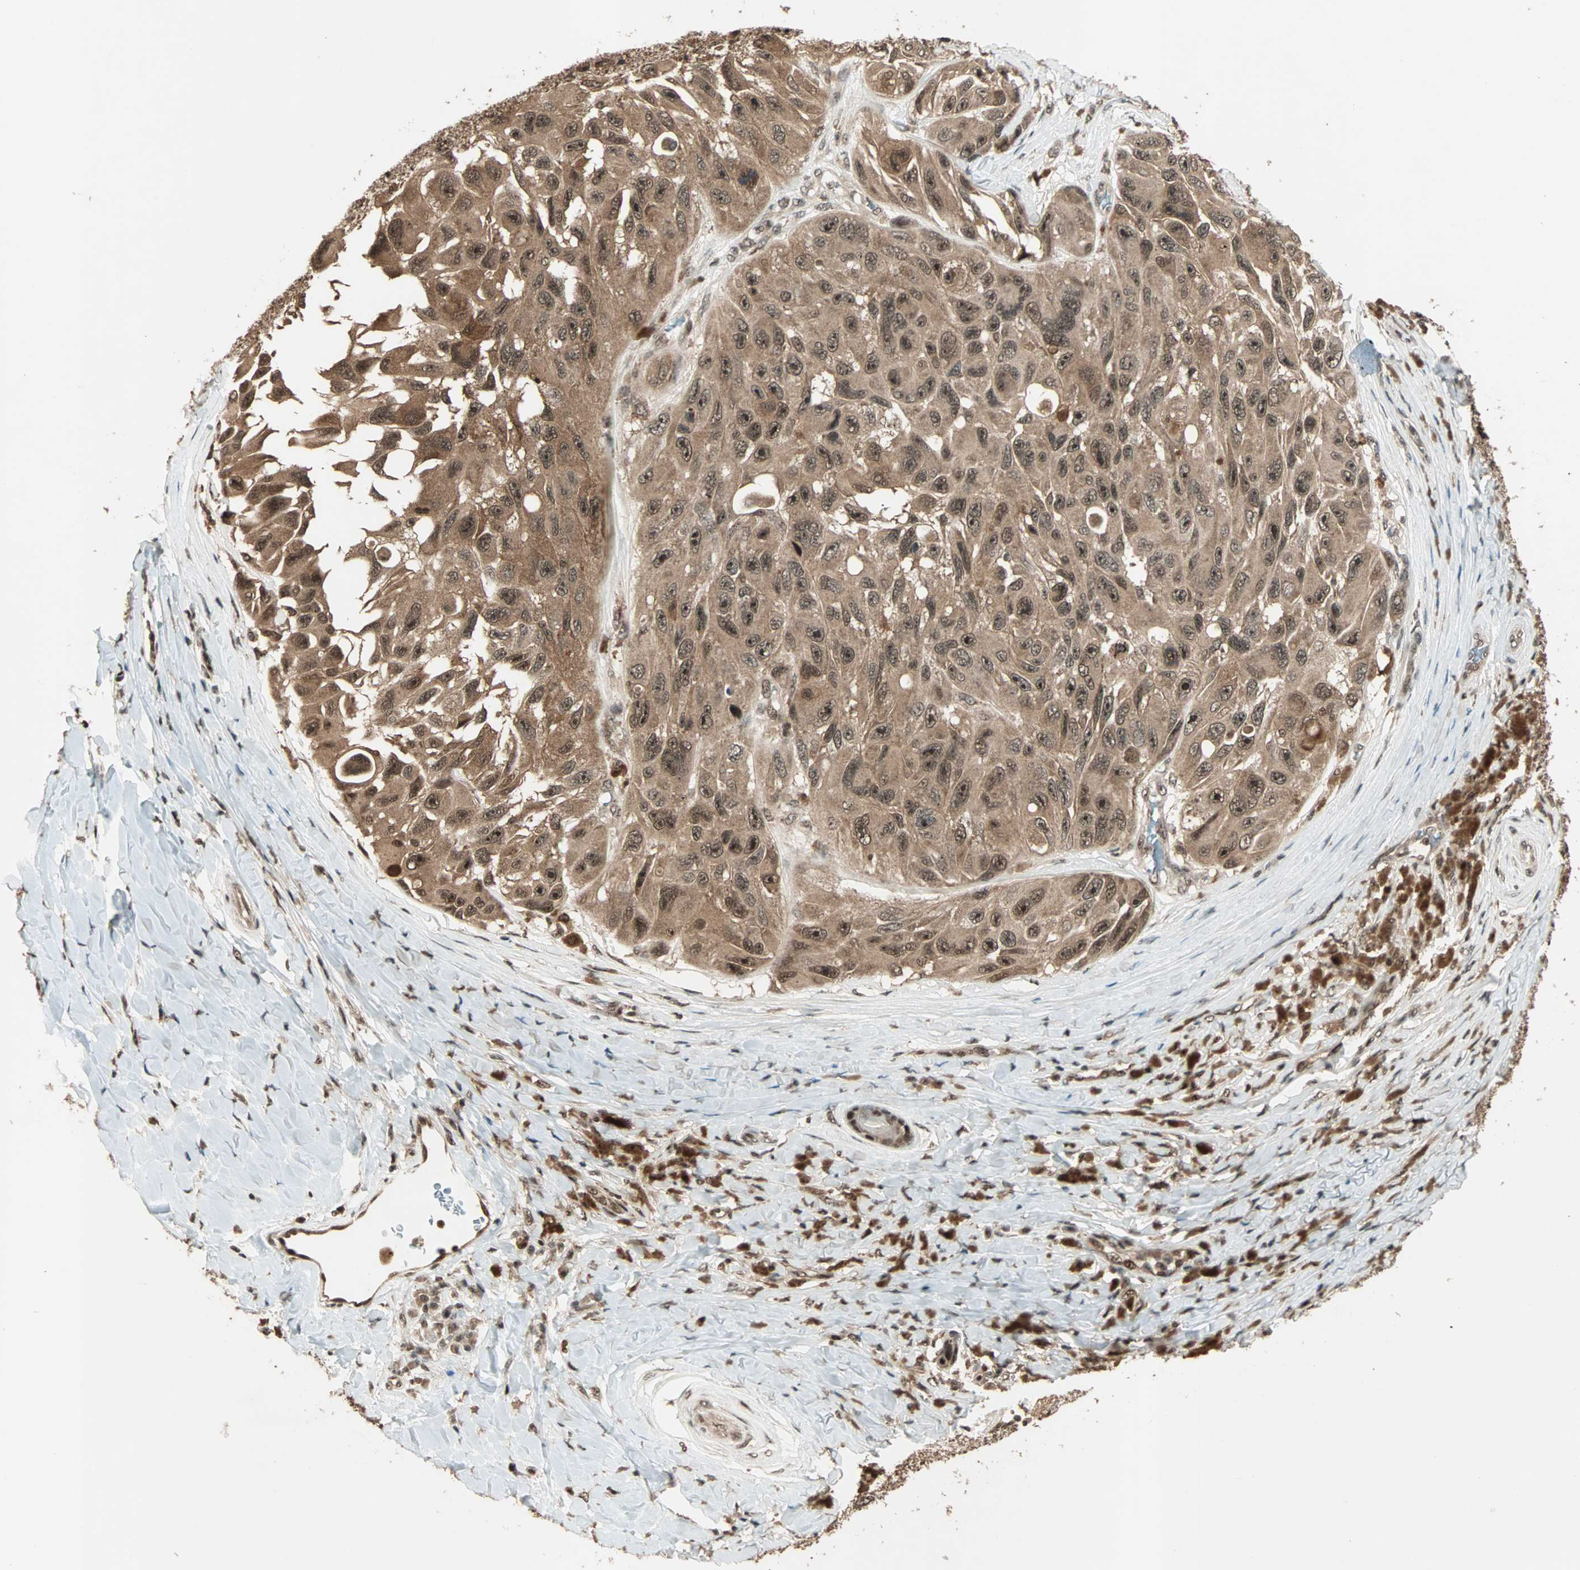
{"staining": {"intensity": "moderate", "quantity": ">75%", "location": "cytoplasmic/membranous,nuclear"}, "tissue": "melanoma", "cell_type": "Tumor cells", "image_type": "cancer", "snomed": [{"axis": "morphology", "description": "Malignant melanoma, NOS"}, {"axis": "topography", "description": "Skin"}], "caption": "Melanoma stained for a protein (brown) displays moderate cytoplasmic/membranous and nuclear positive expression in about >75% of tumor cells.", "gene": "ZNF44", "patient": {"sex": "female", "age": 73}}